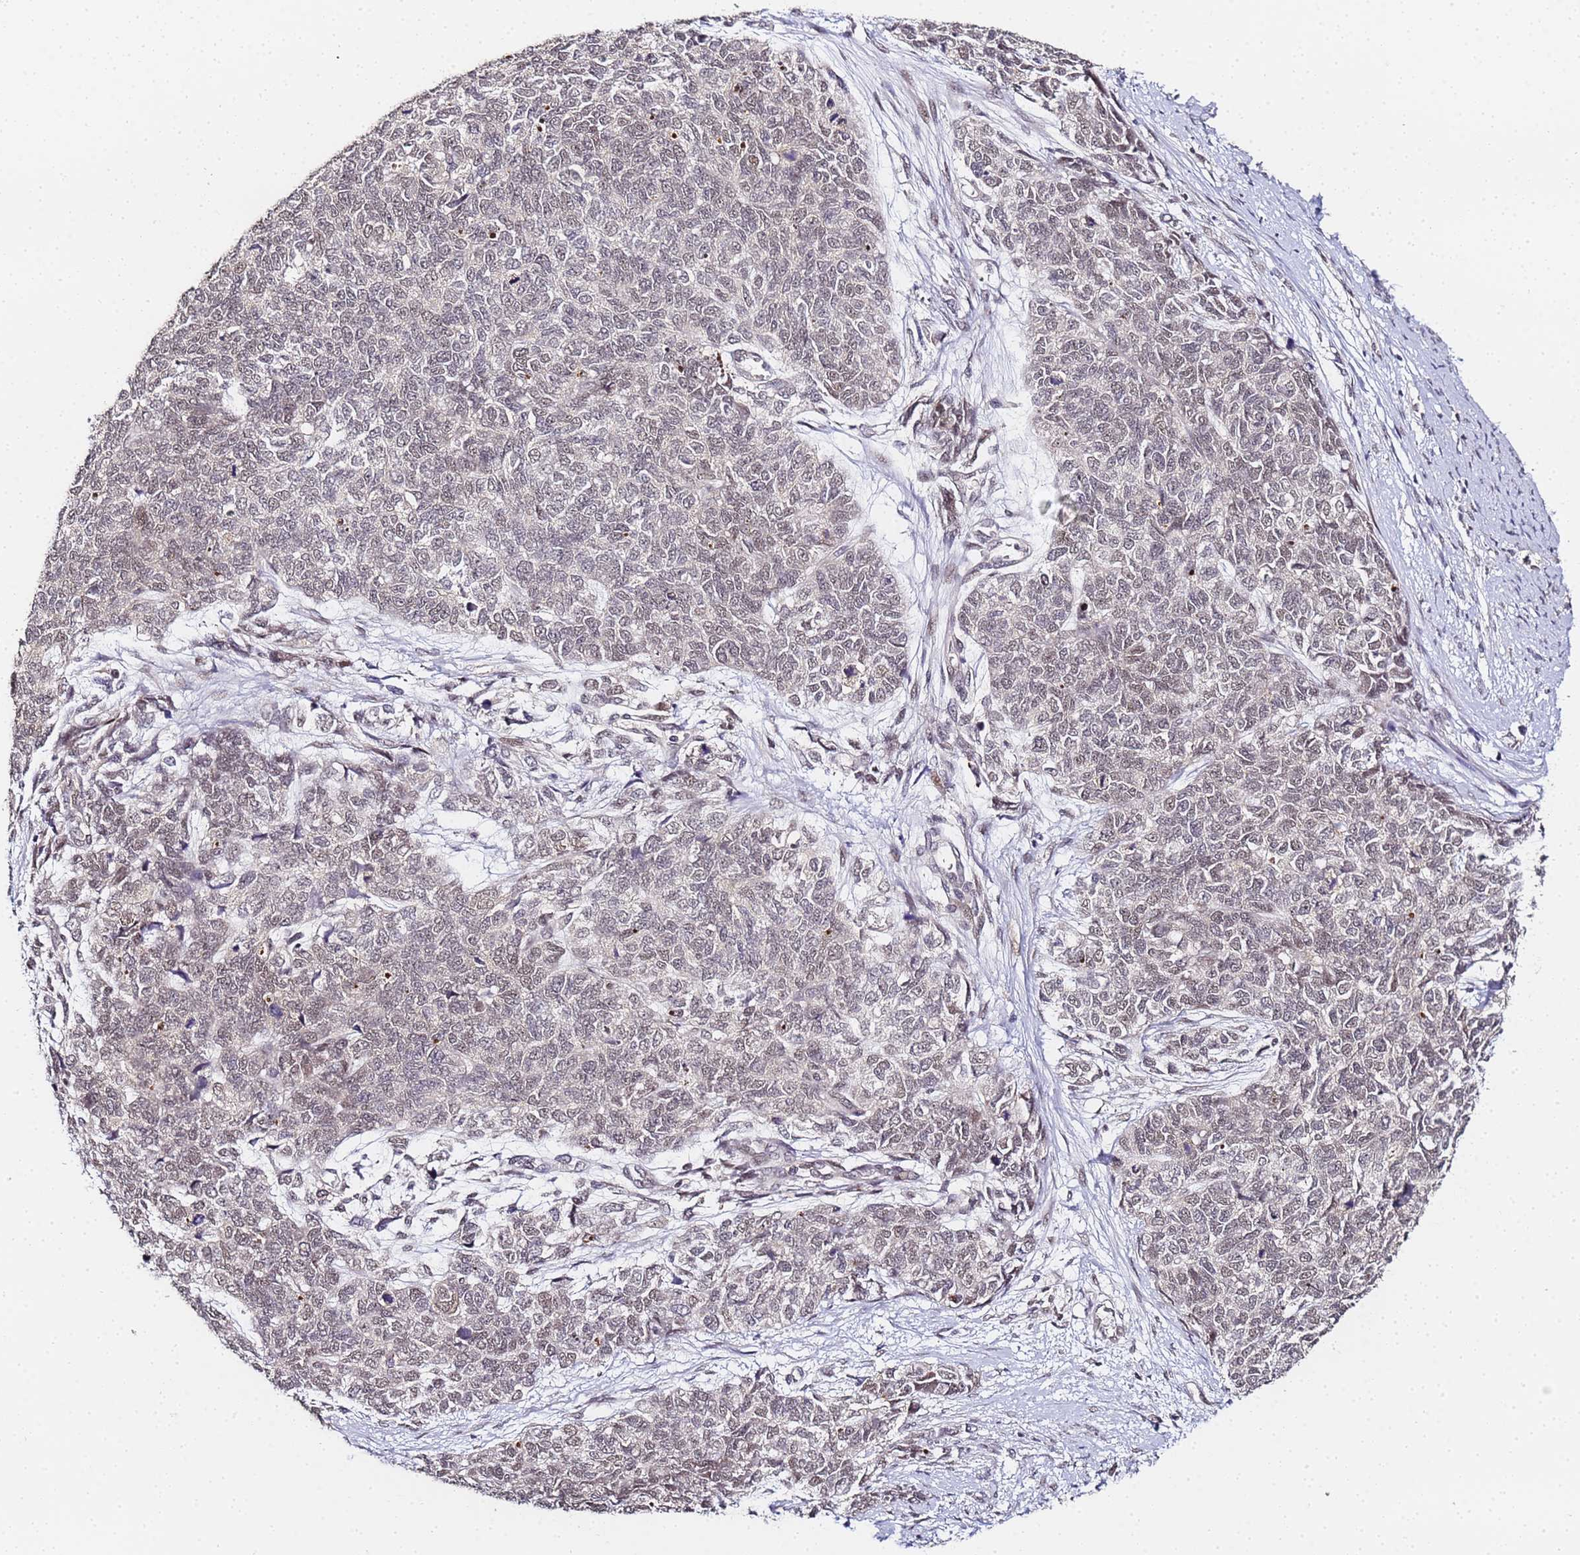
{"staining": {"intensity": "weak", "quantity": "25%-75%", "location": "nuclear"}, "tissue": "cervical cancer", "cell_type": "Tumor cells", "image_type": "cancer", "snomed": [{"axis": "morphology", "description": "Squamous cell carcinoma, NOS"}, {"axis": "topography", "description": "Cervix"}], "caption": "A histopathology image showing weak nuclear expression in about 25%-75% of tumor cells in squamous cell carcinoma (cervical), as visualized by brown immunohistochemical staining.", "gene": "LSM3", "patient": {"sex": "female", "age": 63}}